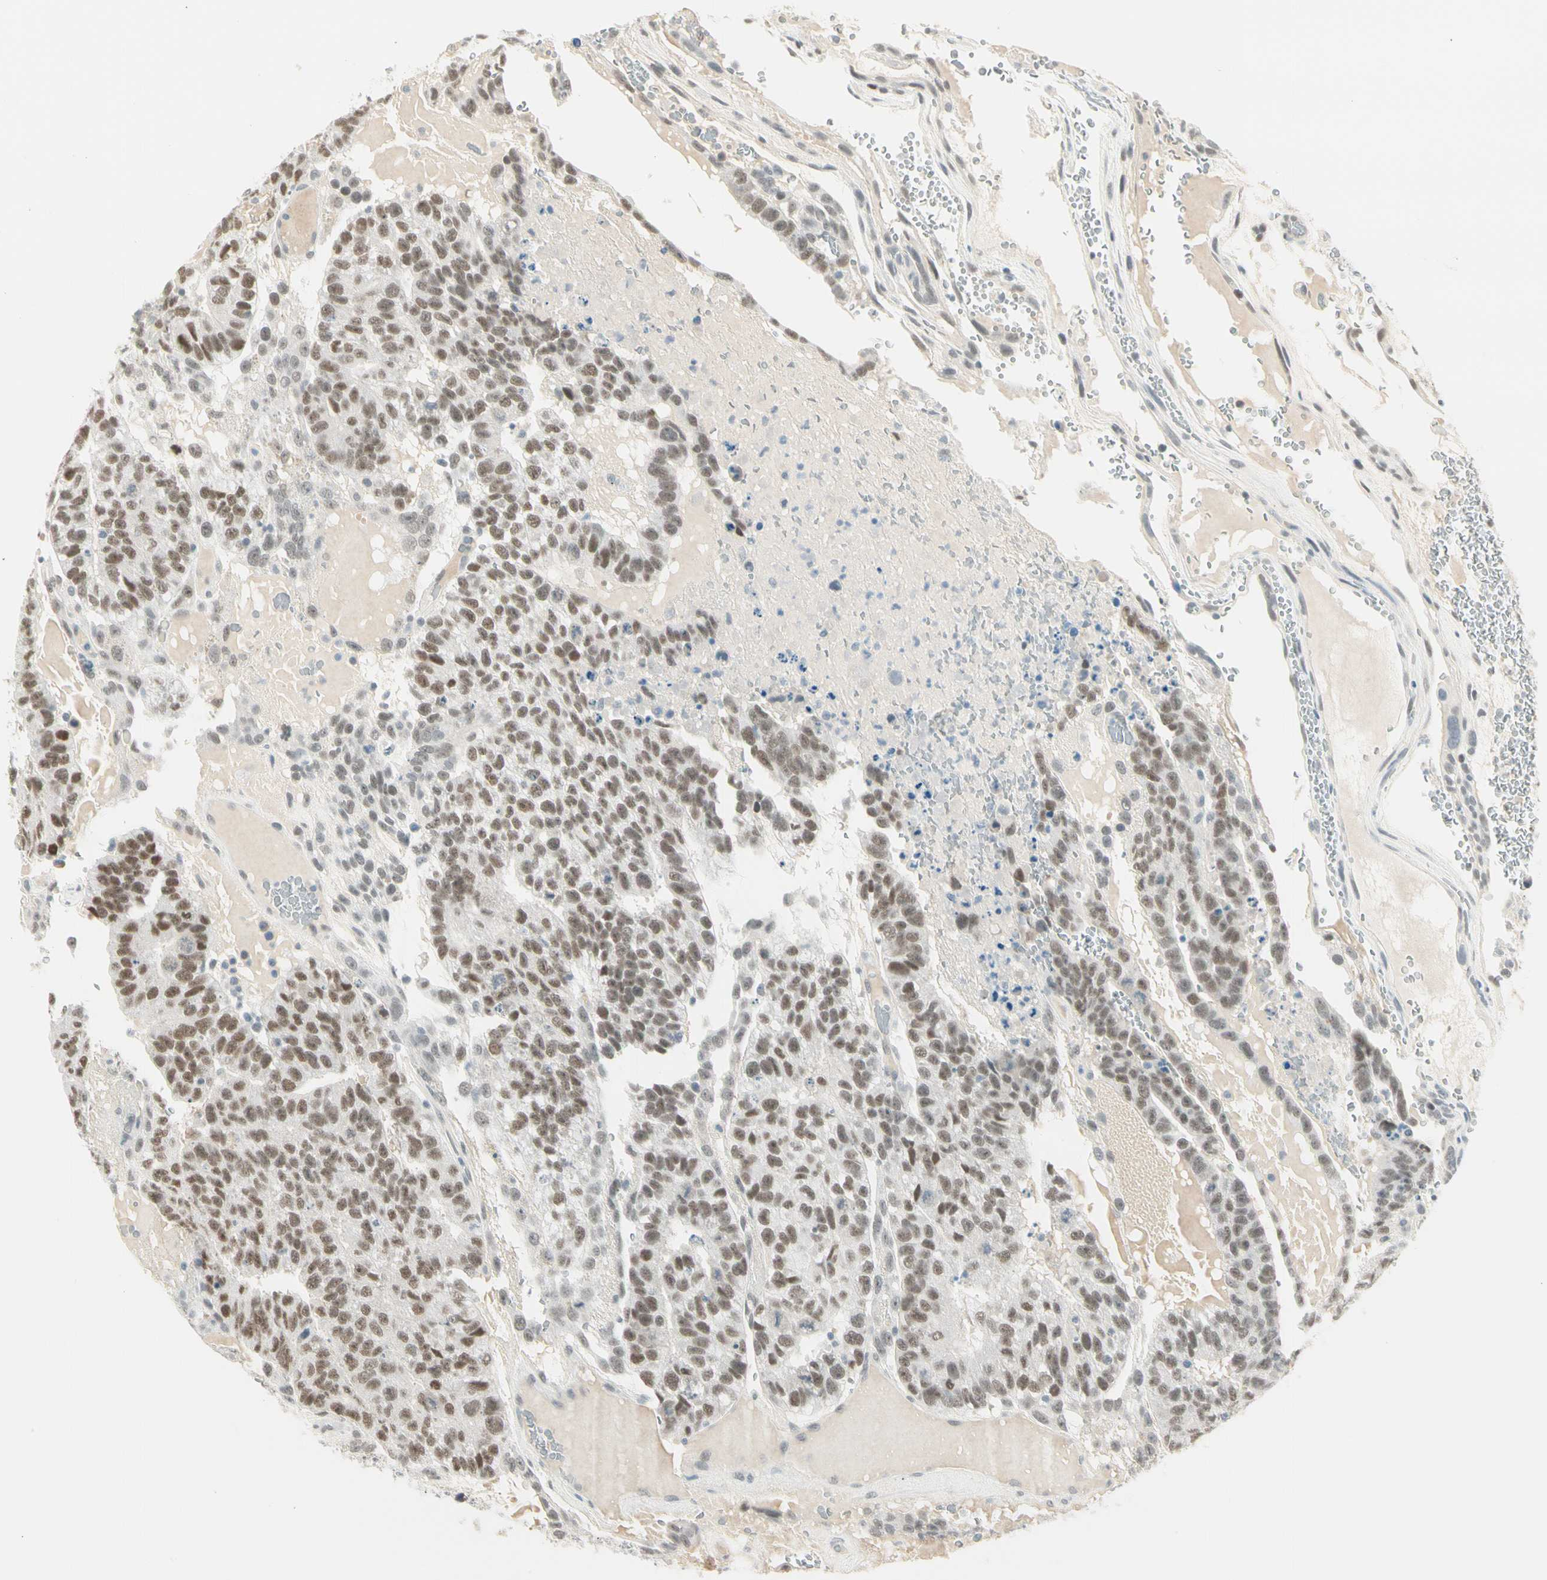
{"staining": {"intensity": "moderate", "quantity": ">75%", "location": "nuclear"}, "tissue": "testis cancer", "cell_type": "Tumor cells", "image_type": "cancer", "snomed": [{"axis": "morphology", "description": "Seminoma, NOS"}, {"axis": "morphology", "description": "Carcinoma, Embryonal, NOS"}, {"axis": "topography", "description": "Testis"}], "caption": "High-magnification brightfield microscopy of testis cancer stained with DAB (brown) and counterstained with hematoxylin (blue). tumor cells exhibit moderate nuclear staining is seen in approximately>75% of cells.", "gene": "ASPN", "patient": {"sex": "male", "age": 52}}